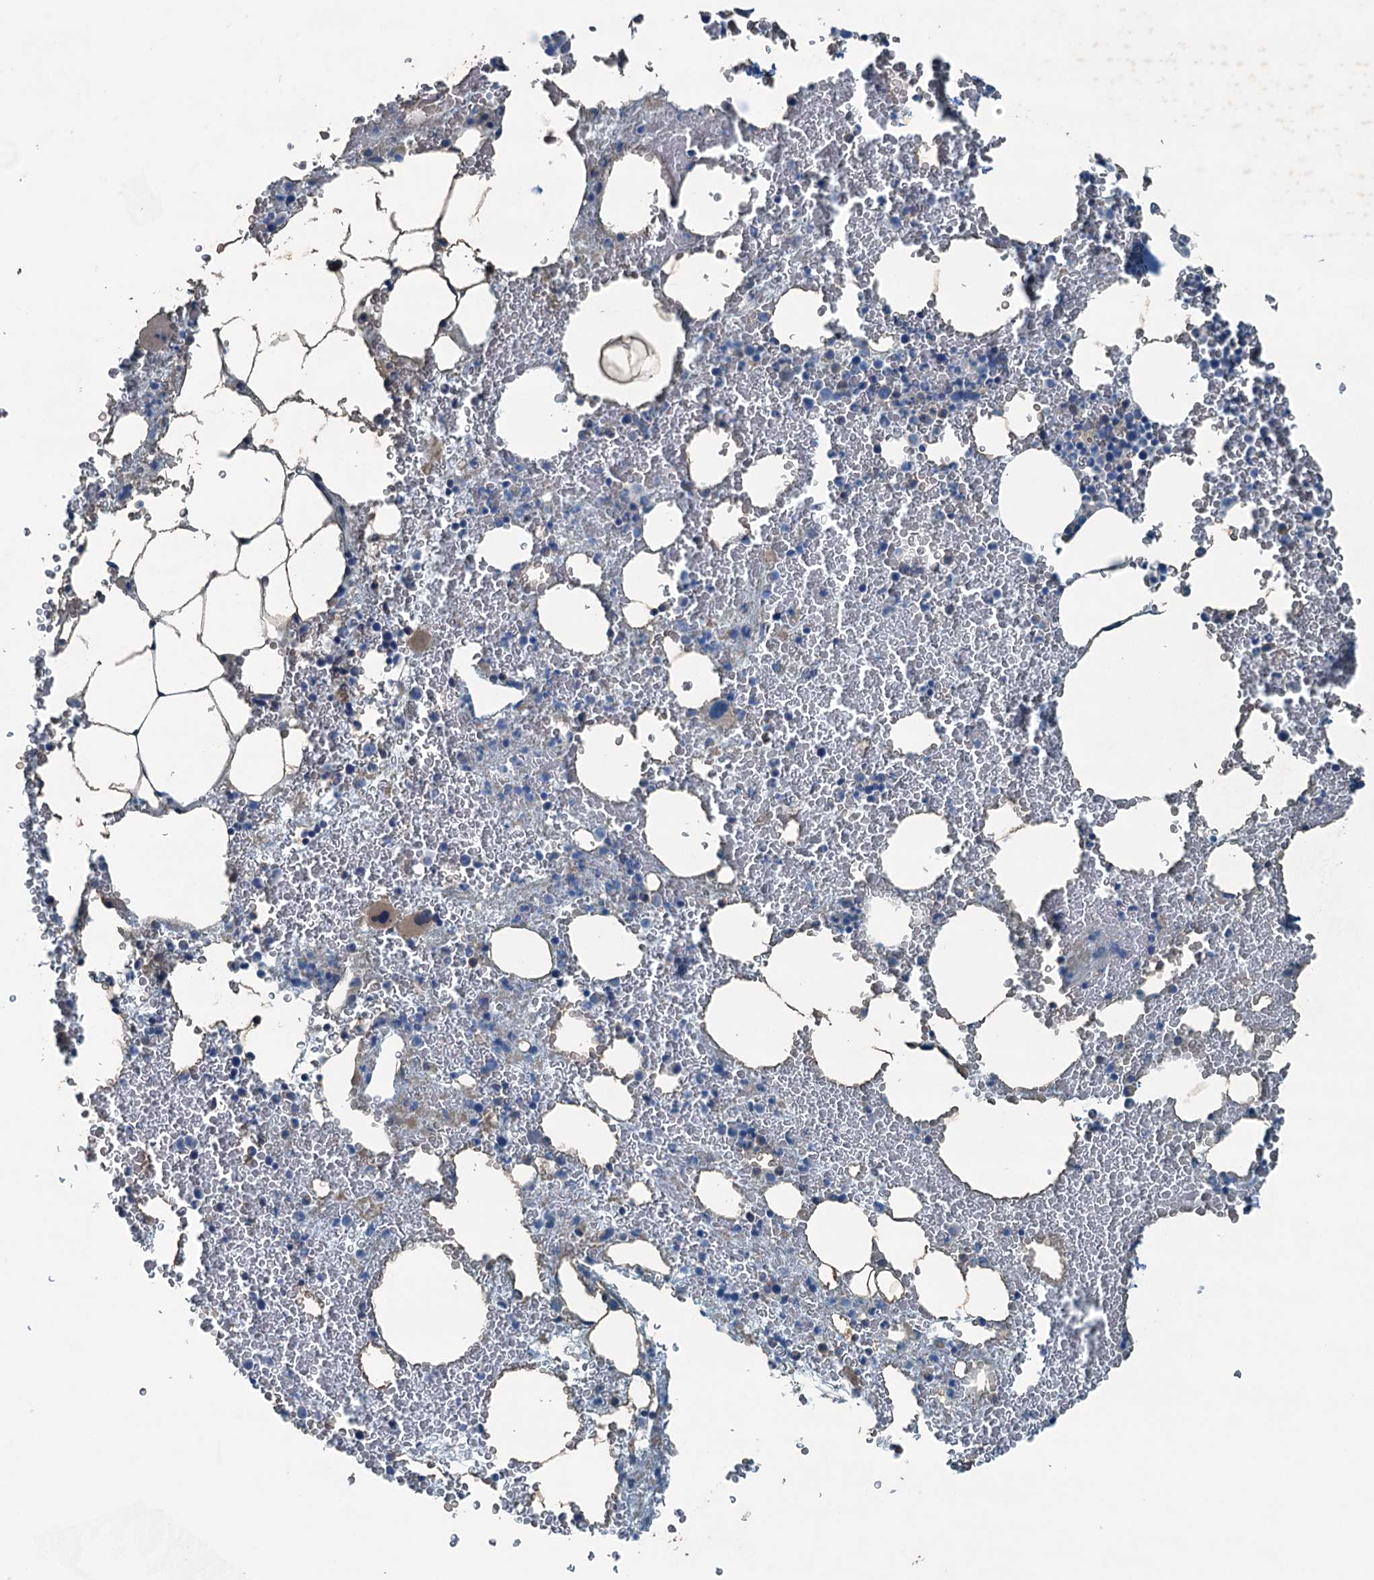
{"staining": {"intensity": "negative", "quantity": "none", "location": "none"}, "tissue": "bone marrow", "cell_type": "Hematopoietic cells", "image_type": "normal", "snomed": [{"axis": "morphology", "description": "Normal tissue, NOS"}, {"axis": "morphology", "description": "Inflammation, NOS"}, {"axis": "topography", "description": "Bone marrow"}], "caption": "High magnification brightfield microscopy of unremarkable bone marrow stained with DAB (brown) and counterstained with hematoxylin (blue): hematopoietic cells show no significant staining.", "gene": "CBLIF", "patient": {"sex": "female", "age": 78}}